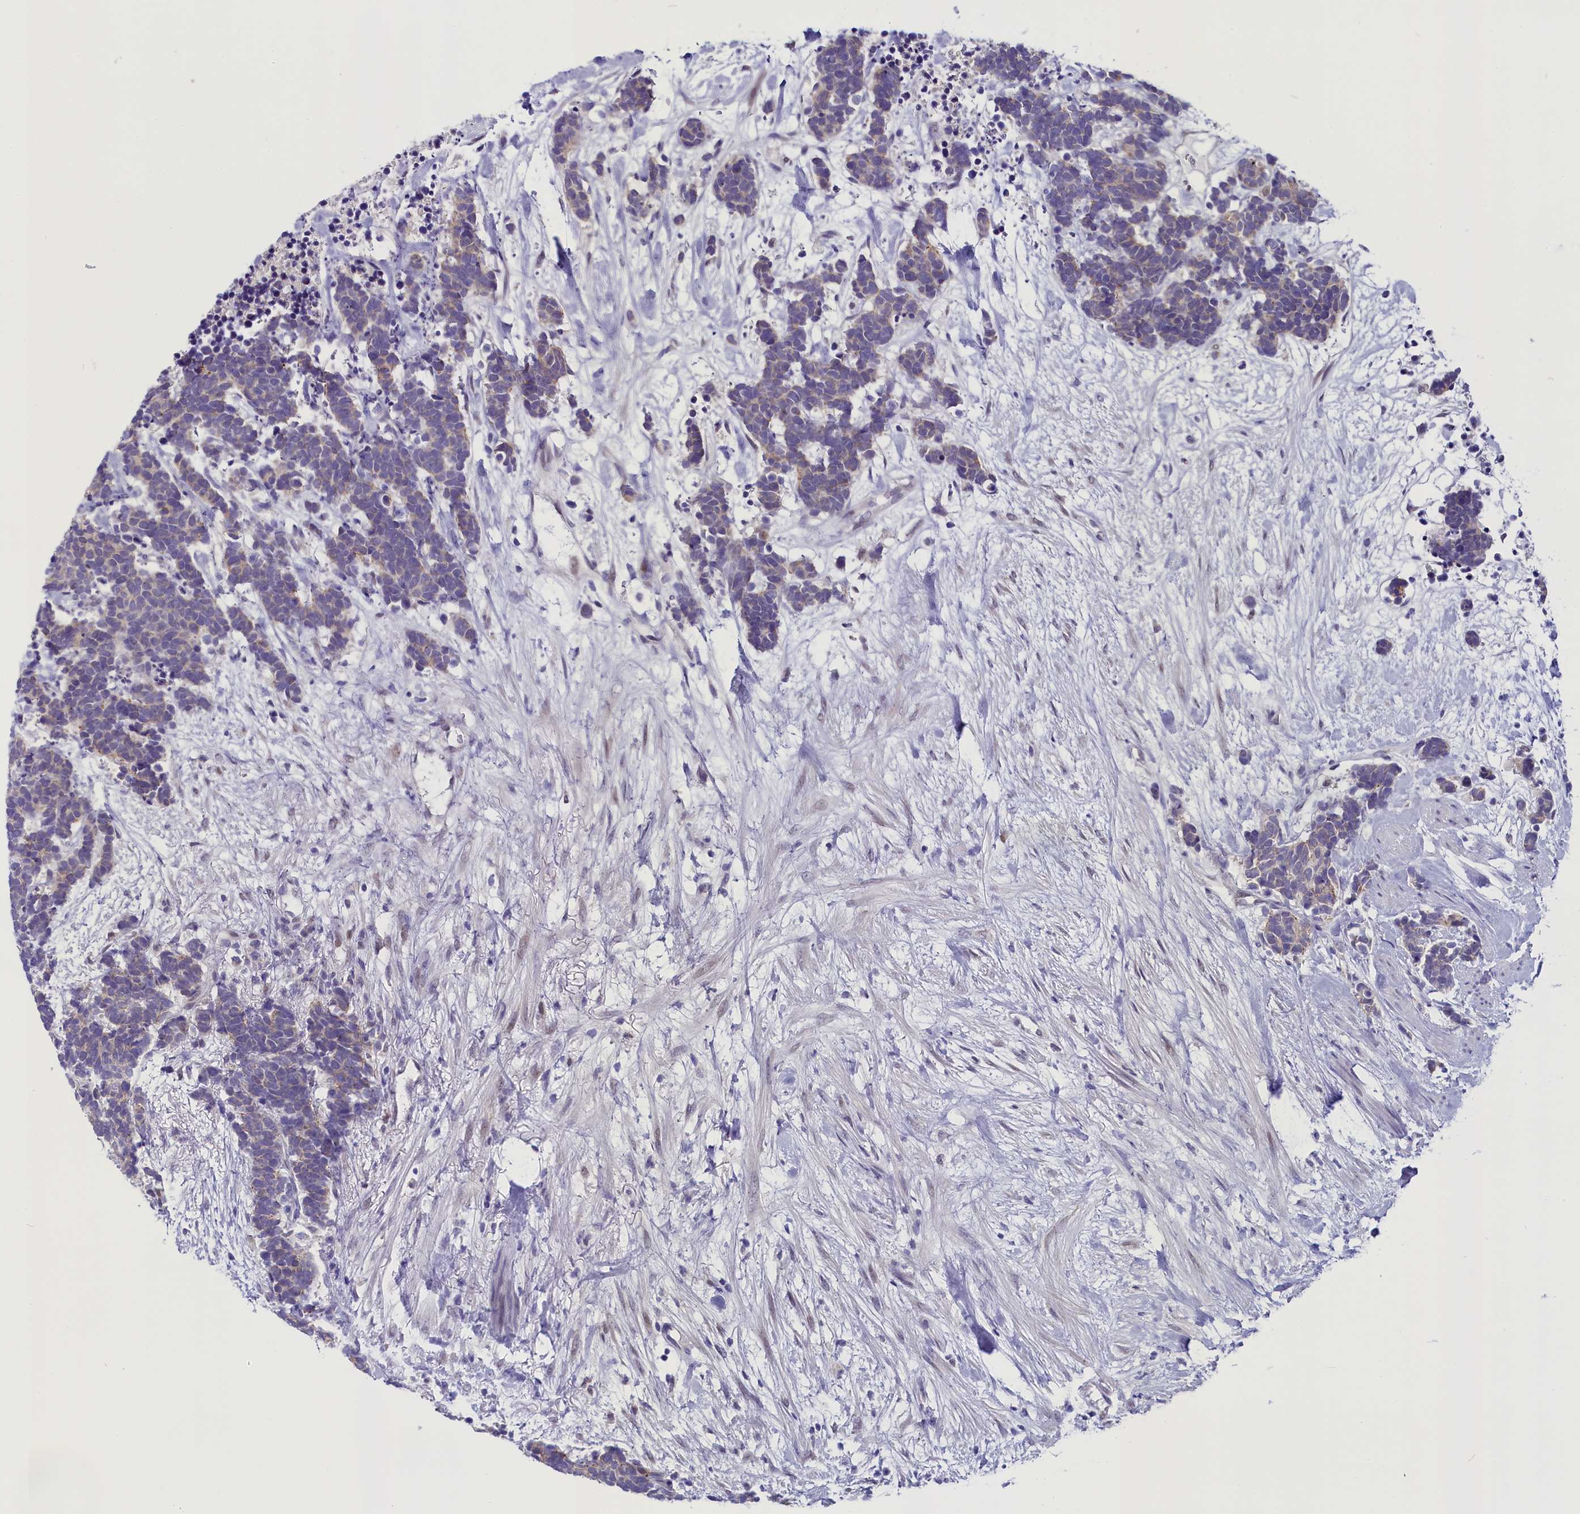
{"staining": {"intensity": "weak", "quantity": "<25%", "location": "cytoplasmic/membranous"}, "tissue": "carcinoid", "cell_type": "Tumor cells", "image_type": "cancer", "snomed": [{"axis": "morphology", "description": "Carcinoma, NOS"}, {"axis": "morphology", "description": "Carcinoid, malignant, NOS"}, {"axis": "topography", "description": "Prostate"}], "caption": "Tumor cells show no significant protein expression in carcinoid (malignant).", "gene": "OSGEP", "patient": {"sex": "male", "age": 57}}